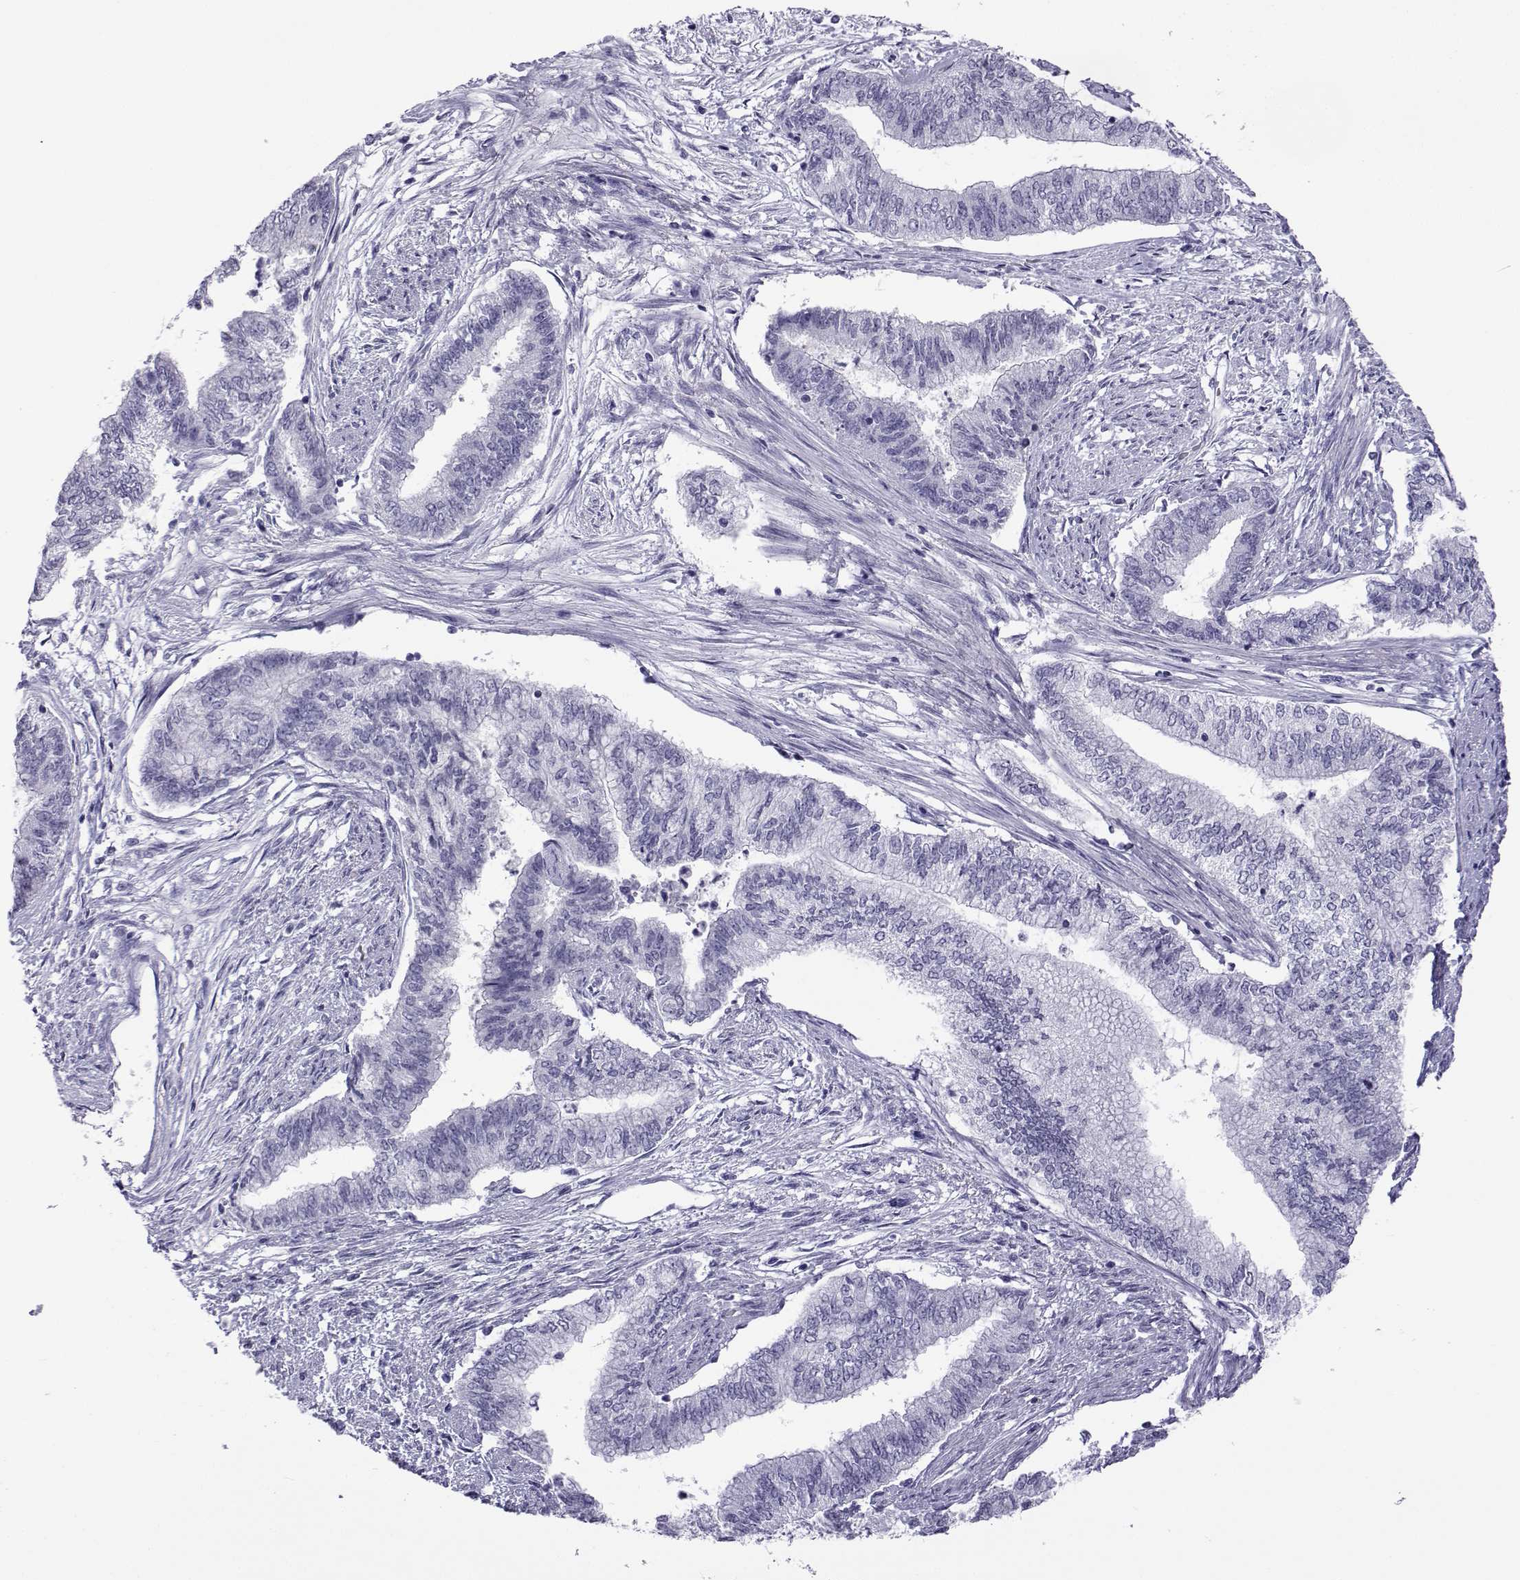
{"staining": {"intensity": "negative", "quantity": "none", "location": "none"}, "tissue": "endometrial cancer", "cell_type": "Tumor cells", "image_type": "cancer", "snomed": [{"axis": "morphology", "description": "Adenocarcinoma, NOS"}, {"axis": "topography", "description": "Endometrium"}], "caption": "There is no significant positivity in tumor cells of endometrial cancer. Nuclei are stained in blue.", "gene": "ACTL7A", "patient": {"sex": "female", "age": 65}}